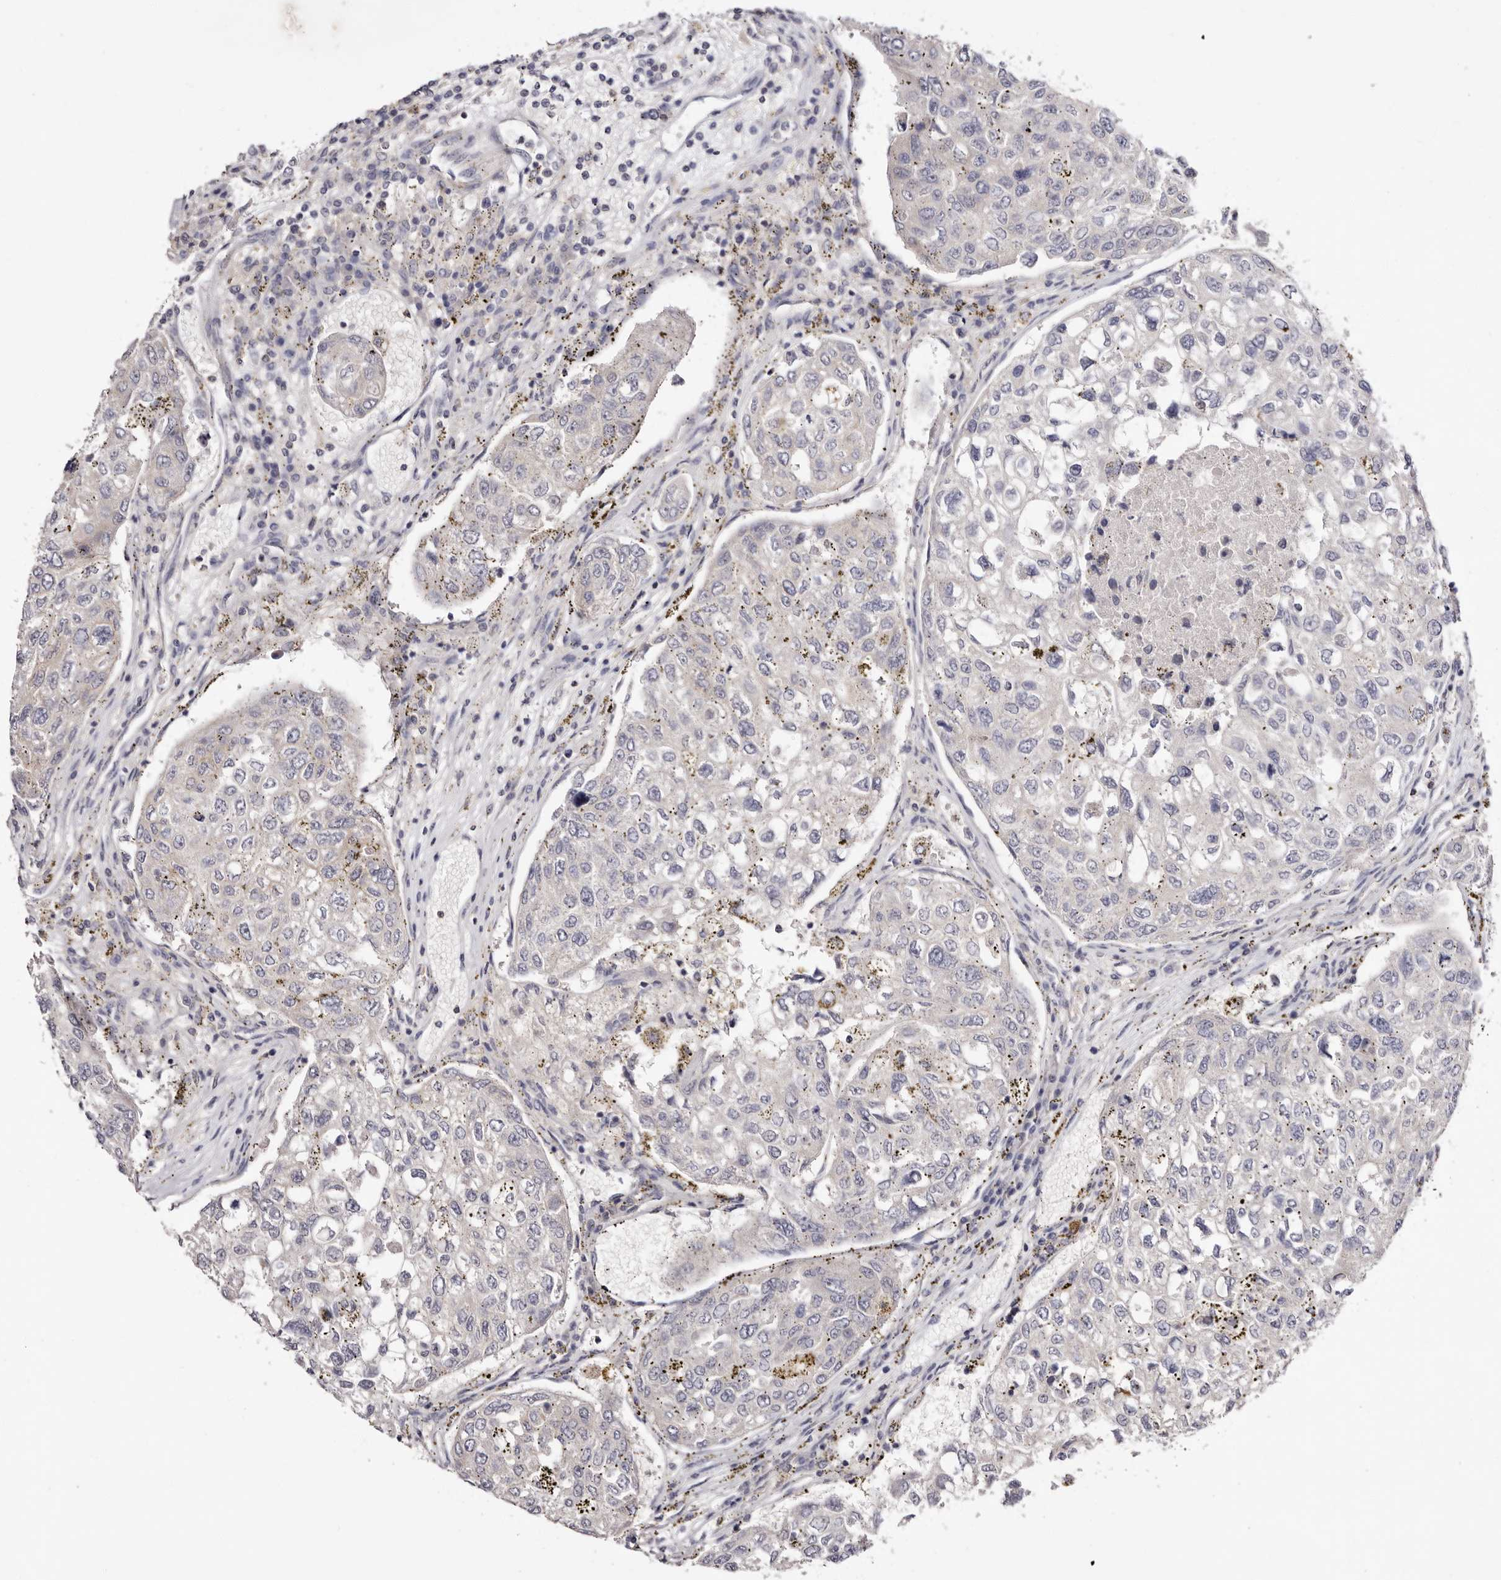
{"staining": {"intensity": "negative", "quantity": "none", "location": "none"}, "tissue": "urothelial cancer", "cell_type": "Tumor cells", "image_type": "cancer", "snomed": [{"axis": "morphology", "description": "Urothelial carcinoma, High grade"}, {"axis": "topography", "description": "Lymph node"}, {"axis": "topography", "description": "Urinary bladder"}], "caption": "Immunohistochemistry photomicrograph of human urothelial carcinoma (high-grade) stained for a protein (brown), which demonstrates no positivity in tumor cells.", "gene": "S1PR5", "patient": {"sex": "male", "age": 51}}